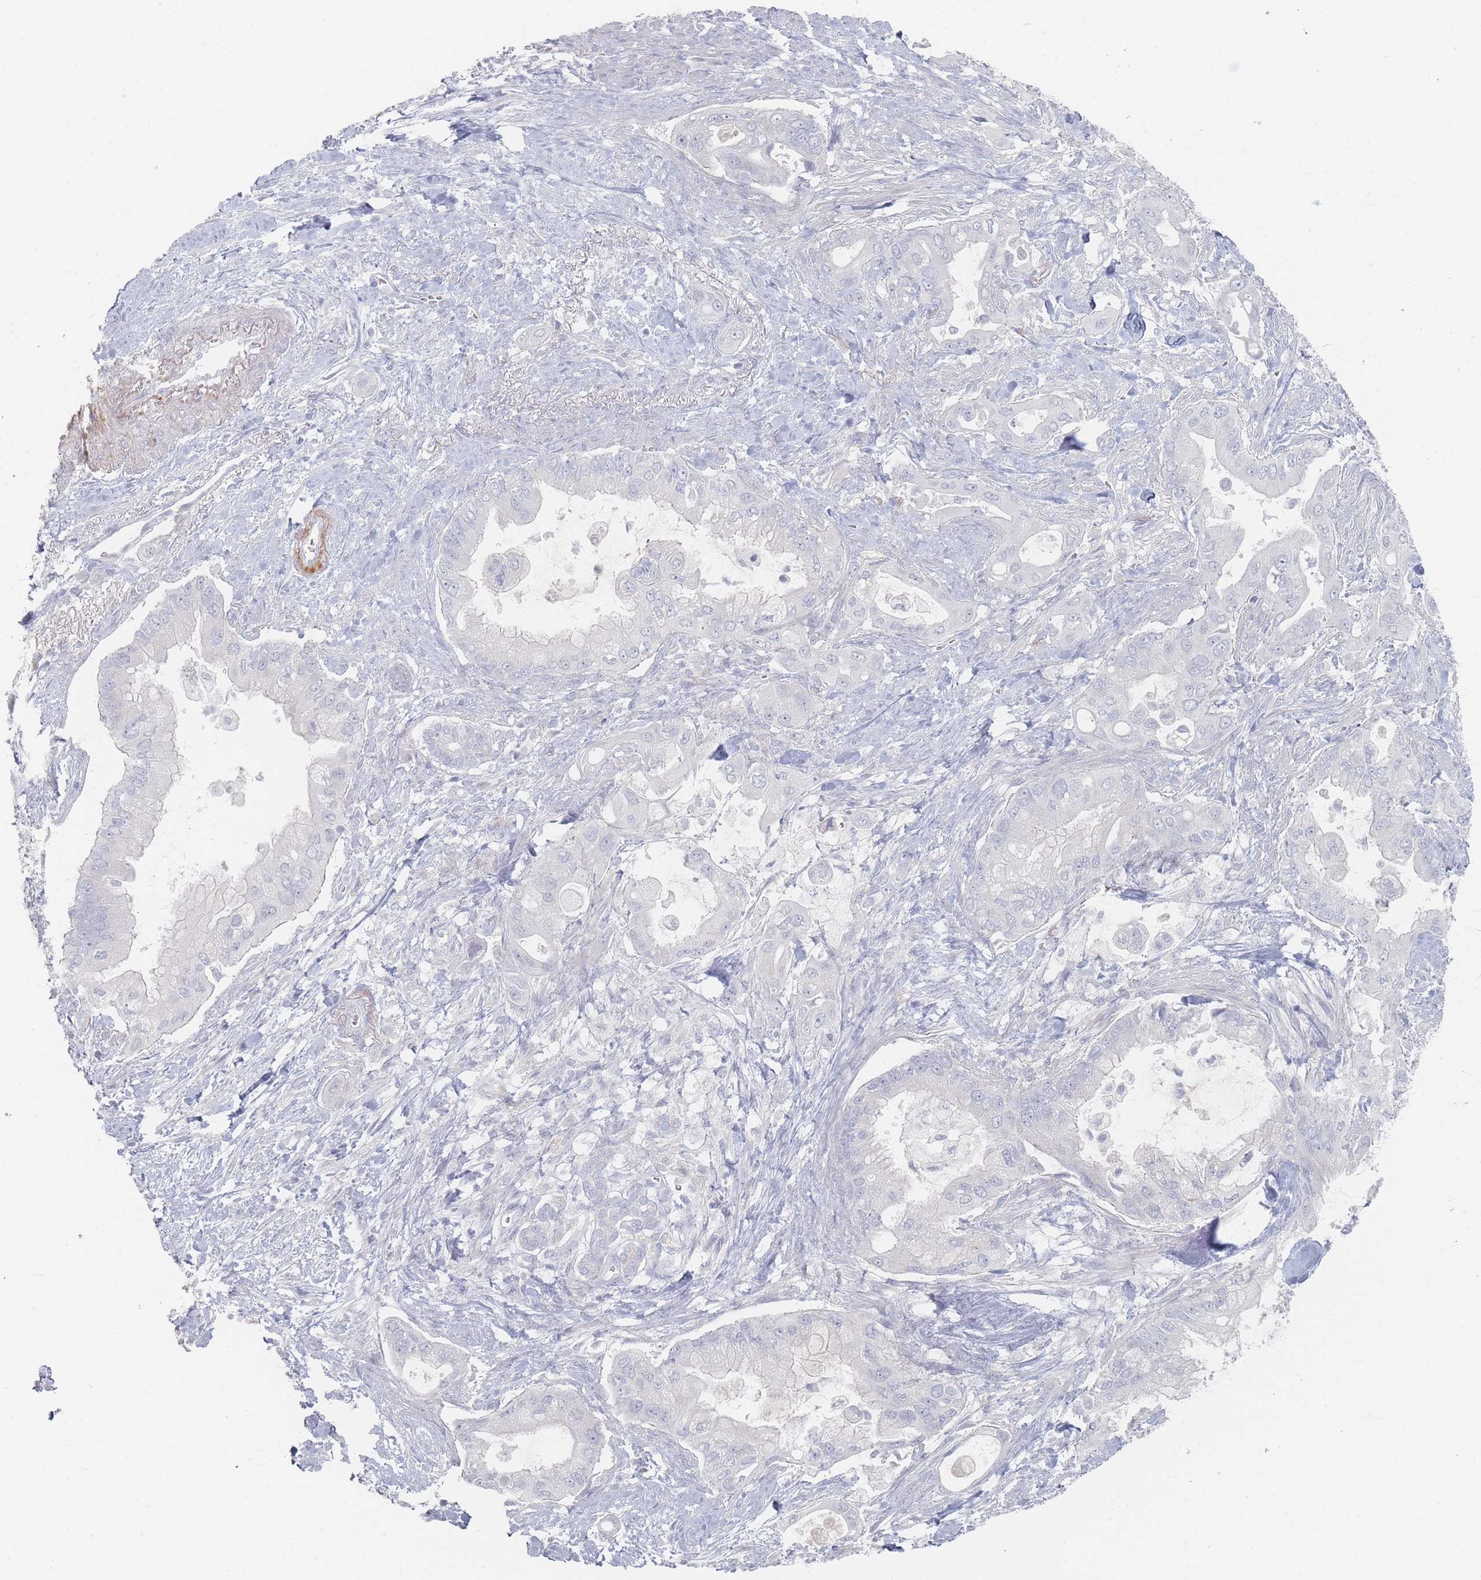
{"staining": {"intensity": "negative", "quantity": "none", "location": "none"}, "tissue": "pancreatic cancer", "cell_type": "Tumor cells", "image_type": "cancer", "snomed": [{"axis": "morphology", "description": "Adenocarcinoma, NOS"}, {"axis": "topography", "description": "Pancreas"}], "caption": "Tumor cells show no significant staining in pancreatic cancer (adenocarcinoma). (Stains: DAB immunohistochemistry (IHC) with hematoxylin counter stain, Microscopy: brightfield microscopy at high magnification).", "gene": "CD37", "patient": {"sex": "male", "age": 57}}